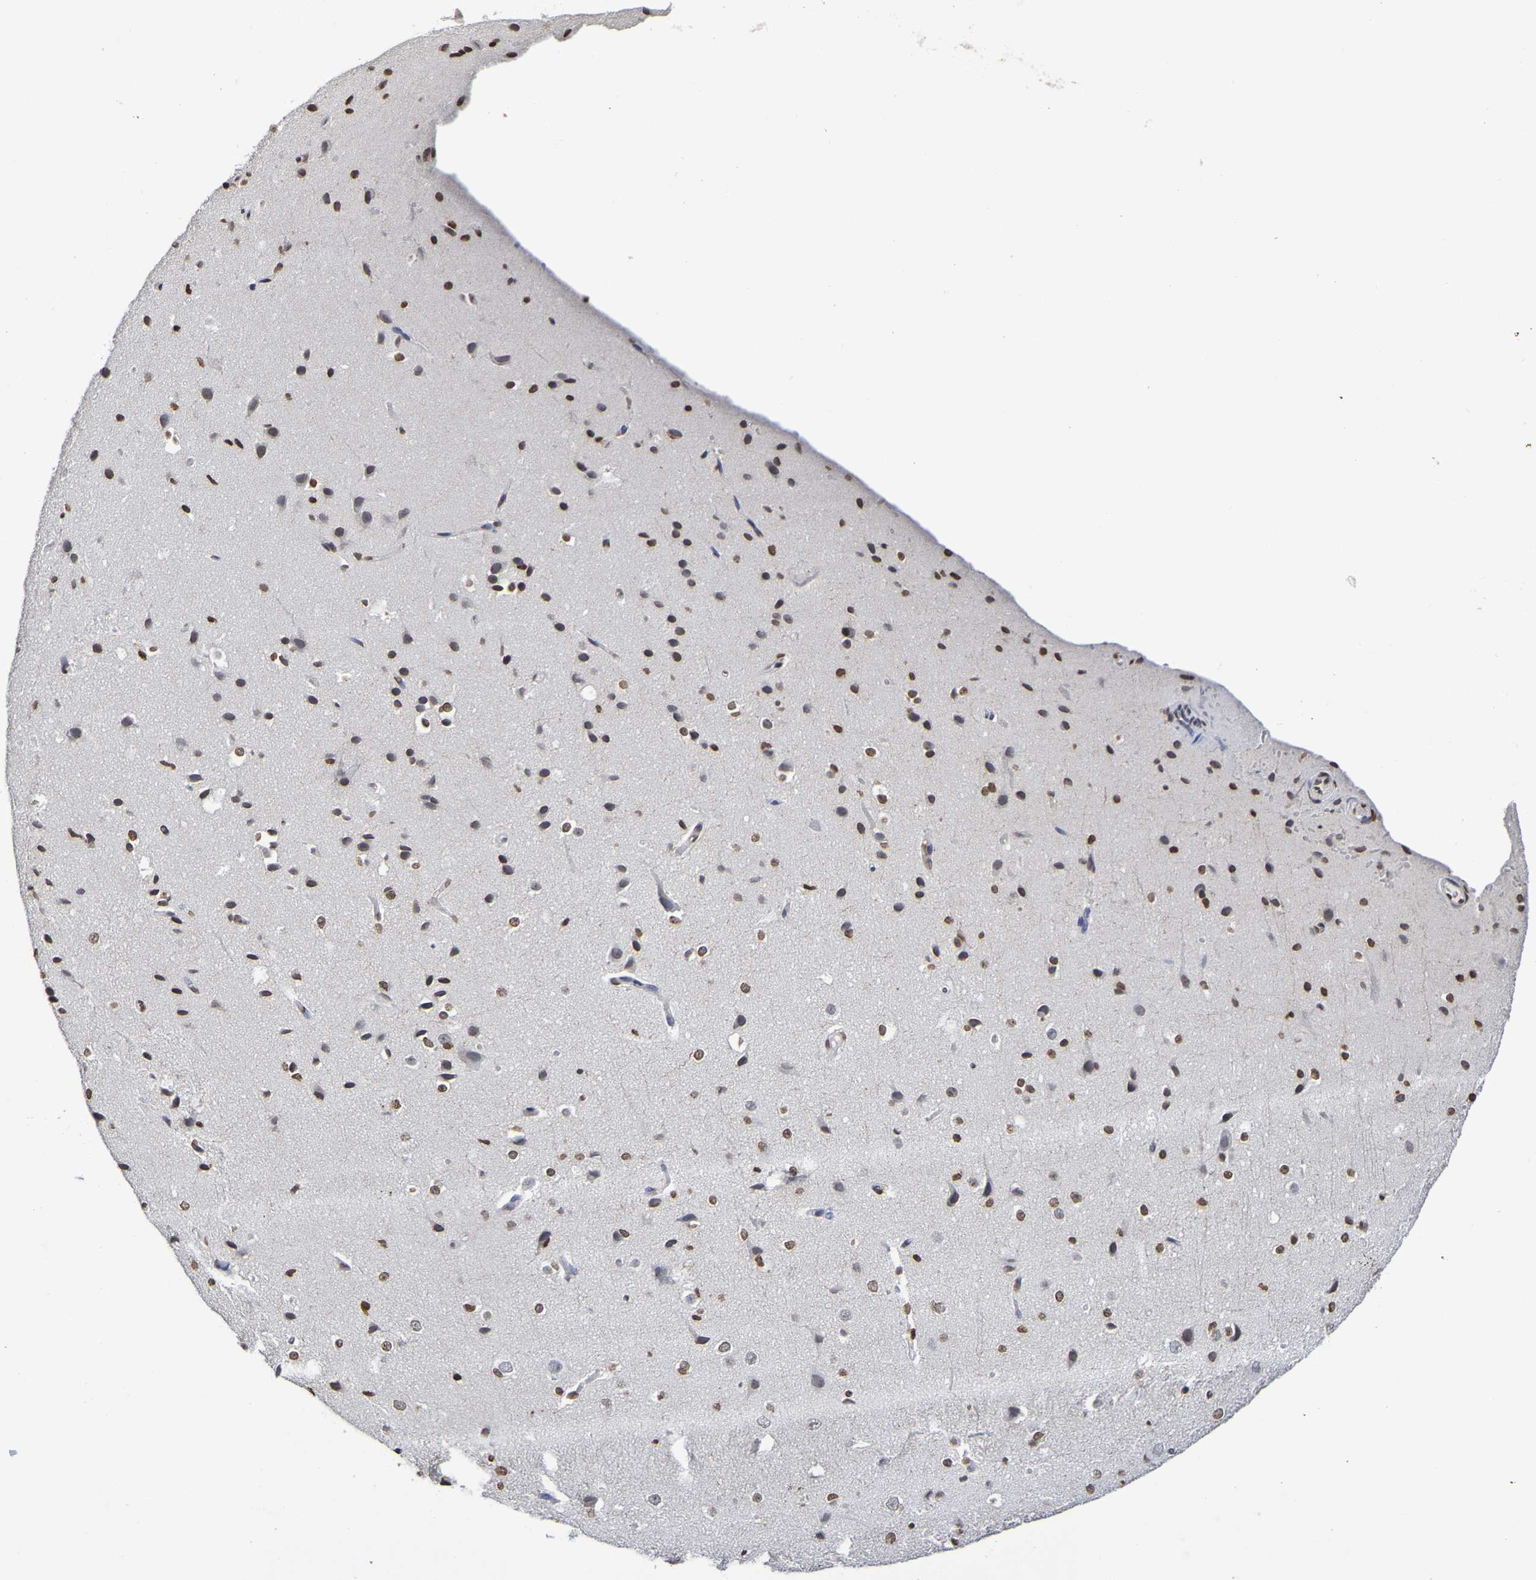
{"staining": {"intensity": "negative", "quantity": "none", "location": "none"}, "tissue": "cerebral cortex", "cell_type": "Endothelial cells", "image_type": "normal", "snomed": [{"axis": "morphology", "description": "Normal tissue, NOS"}, {"axis": "morphology", "description": "Developmental malformation"}, {"axis": "topography", "description": "Cerebral cortex"}], "caption": "Micrograph shows no protein expression in endothelial cells of benign cerebral cortex.", "gene": "ATF4", "patient": {"sex": "female", "age": 30}}